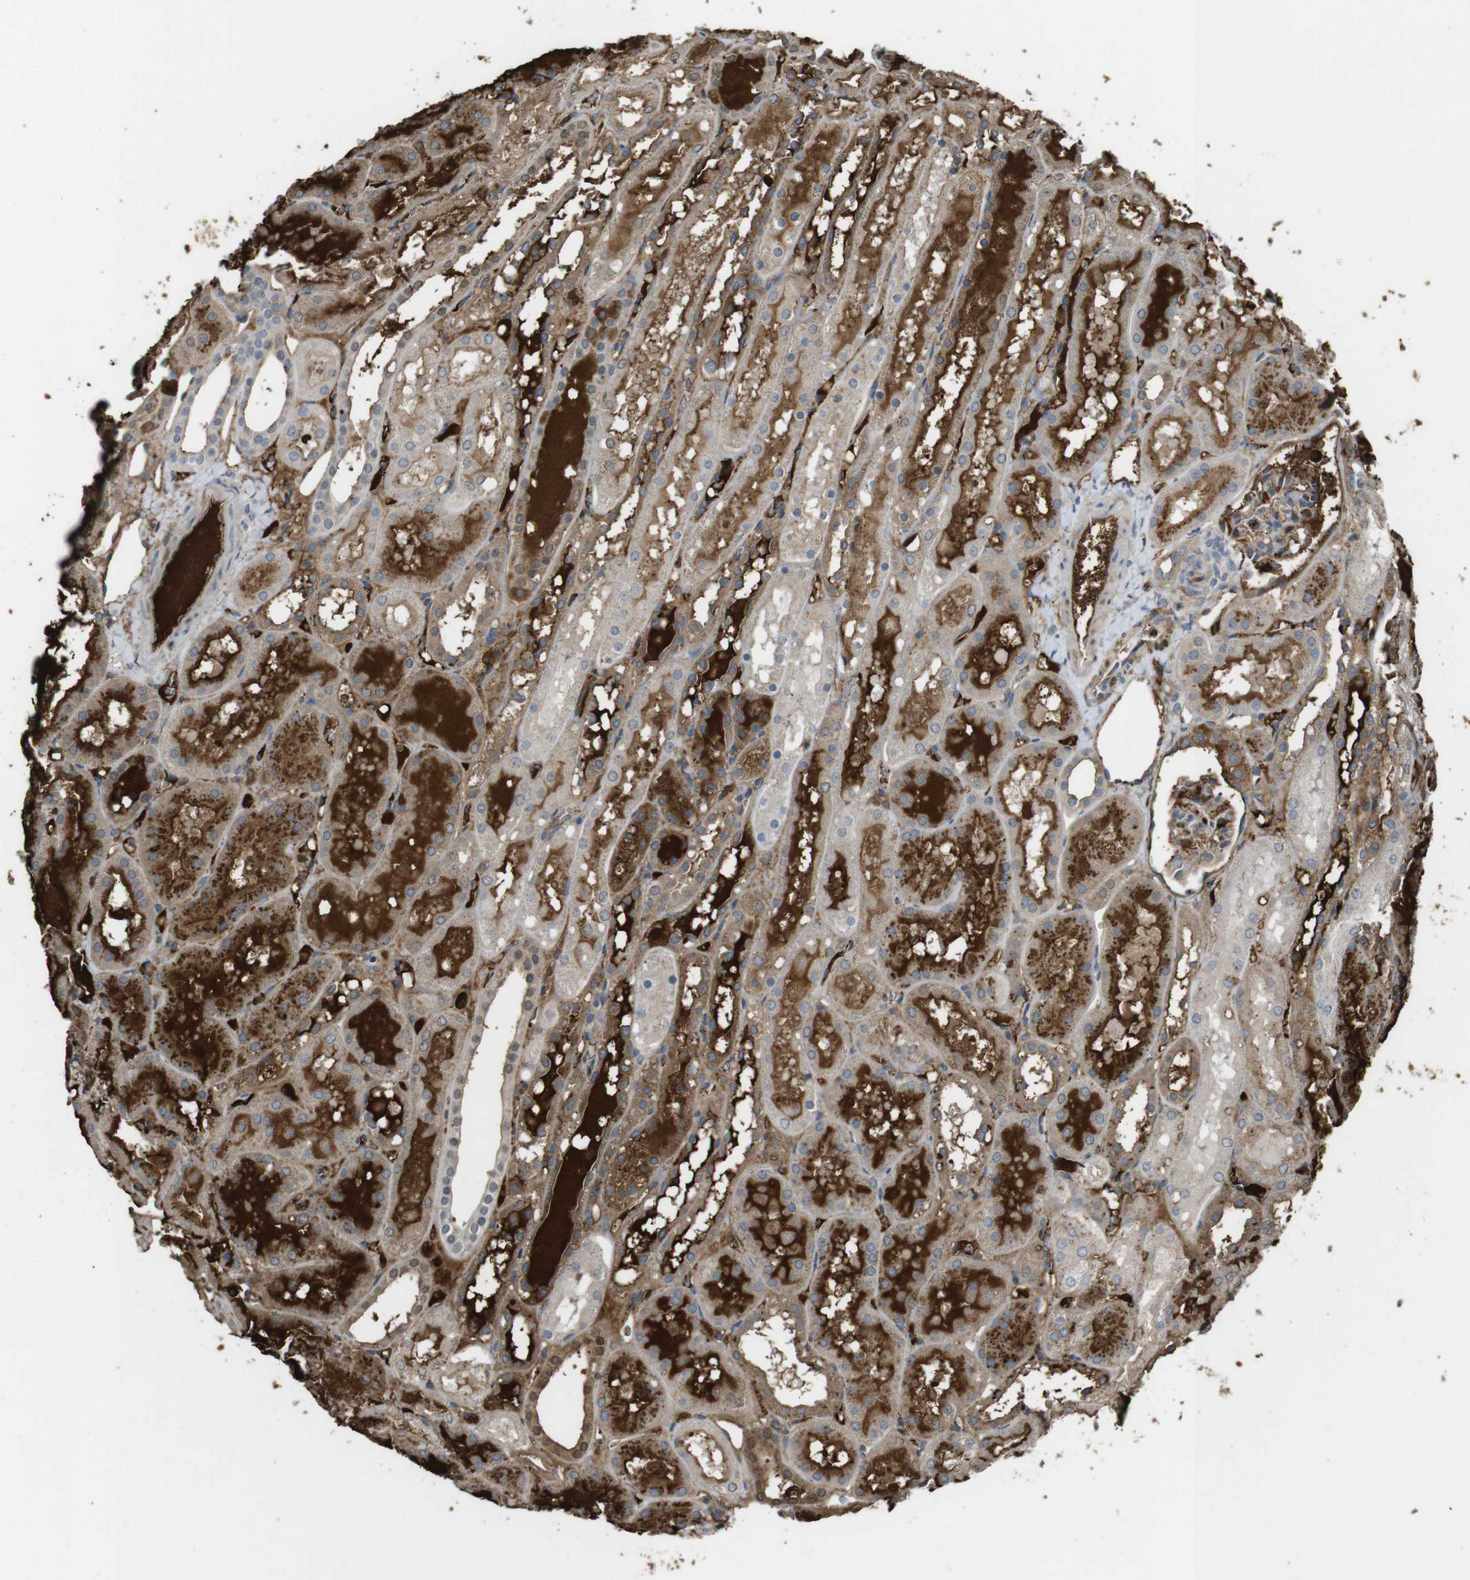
{"staining": {"intensity": "moderate", "quantity": "25%-75%", "location": "cytoplasmic/membranous"}, "tissue": "kidney", "cell_type": "Cells in glomeruli", "image_type": "normal", "snomed": [{"axis": "morphology", "description": "Normal tissue, NOS"}, {"axis": "topography", "description": "Kidney"}, {"axis": "topography", "description": "Urinary bladder"}], "caption": "Immunohistochemical staining of unremarkable kidney exhibits 25%-75% levels of moderate cytoplasmic/membranous protein expression in approximately 25%-75% of cells in glomeruli.", "gene": "LTBP4", "patient": {"sex": "male", "age": 16}}